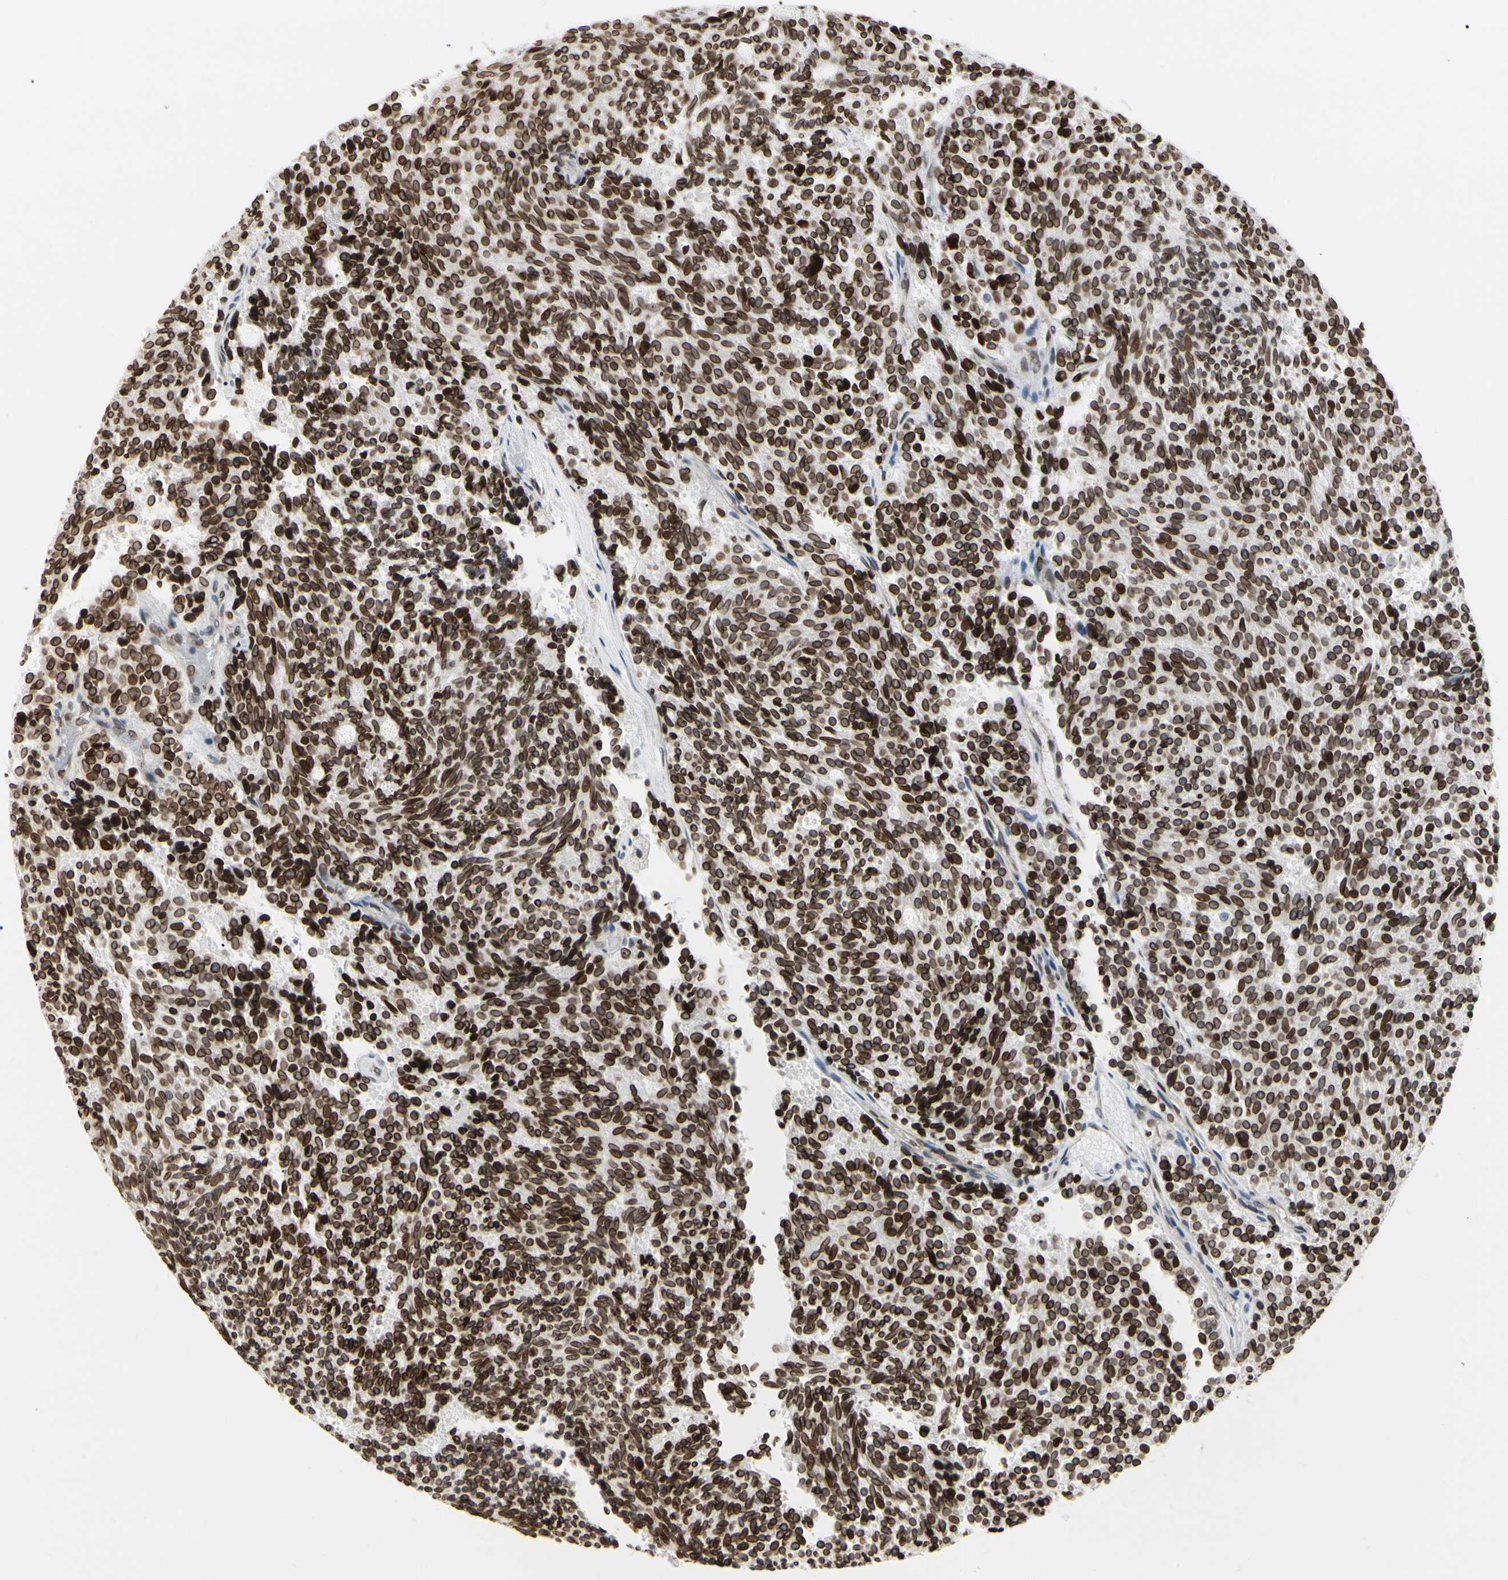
{"staining": {"intensity": "strong", "quantity": ">75%", "location": "cytoplasmic/membranous,nuclear"}, "tissue": "carcinoid", "cell_type": "Tumor cells", "image_type": "cancer", "snomed": [{"axis": "morphology", "description": "Carcinoid, malignant, NOS"}, {"axis": "topography", "description": "Pancreas"}], "caption": "The image reveals a brown stain indicating the presence of a protein in the cytoplasmic/membranous and nuclear of tumor cells in carcinoid.", "gene": "TMPO", "patient": {"sex": "female", "age": 54}}